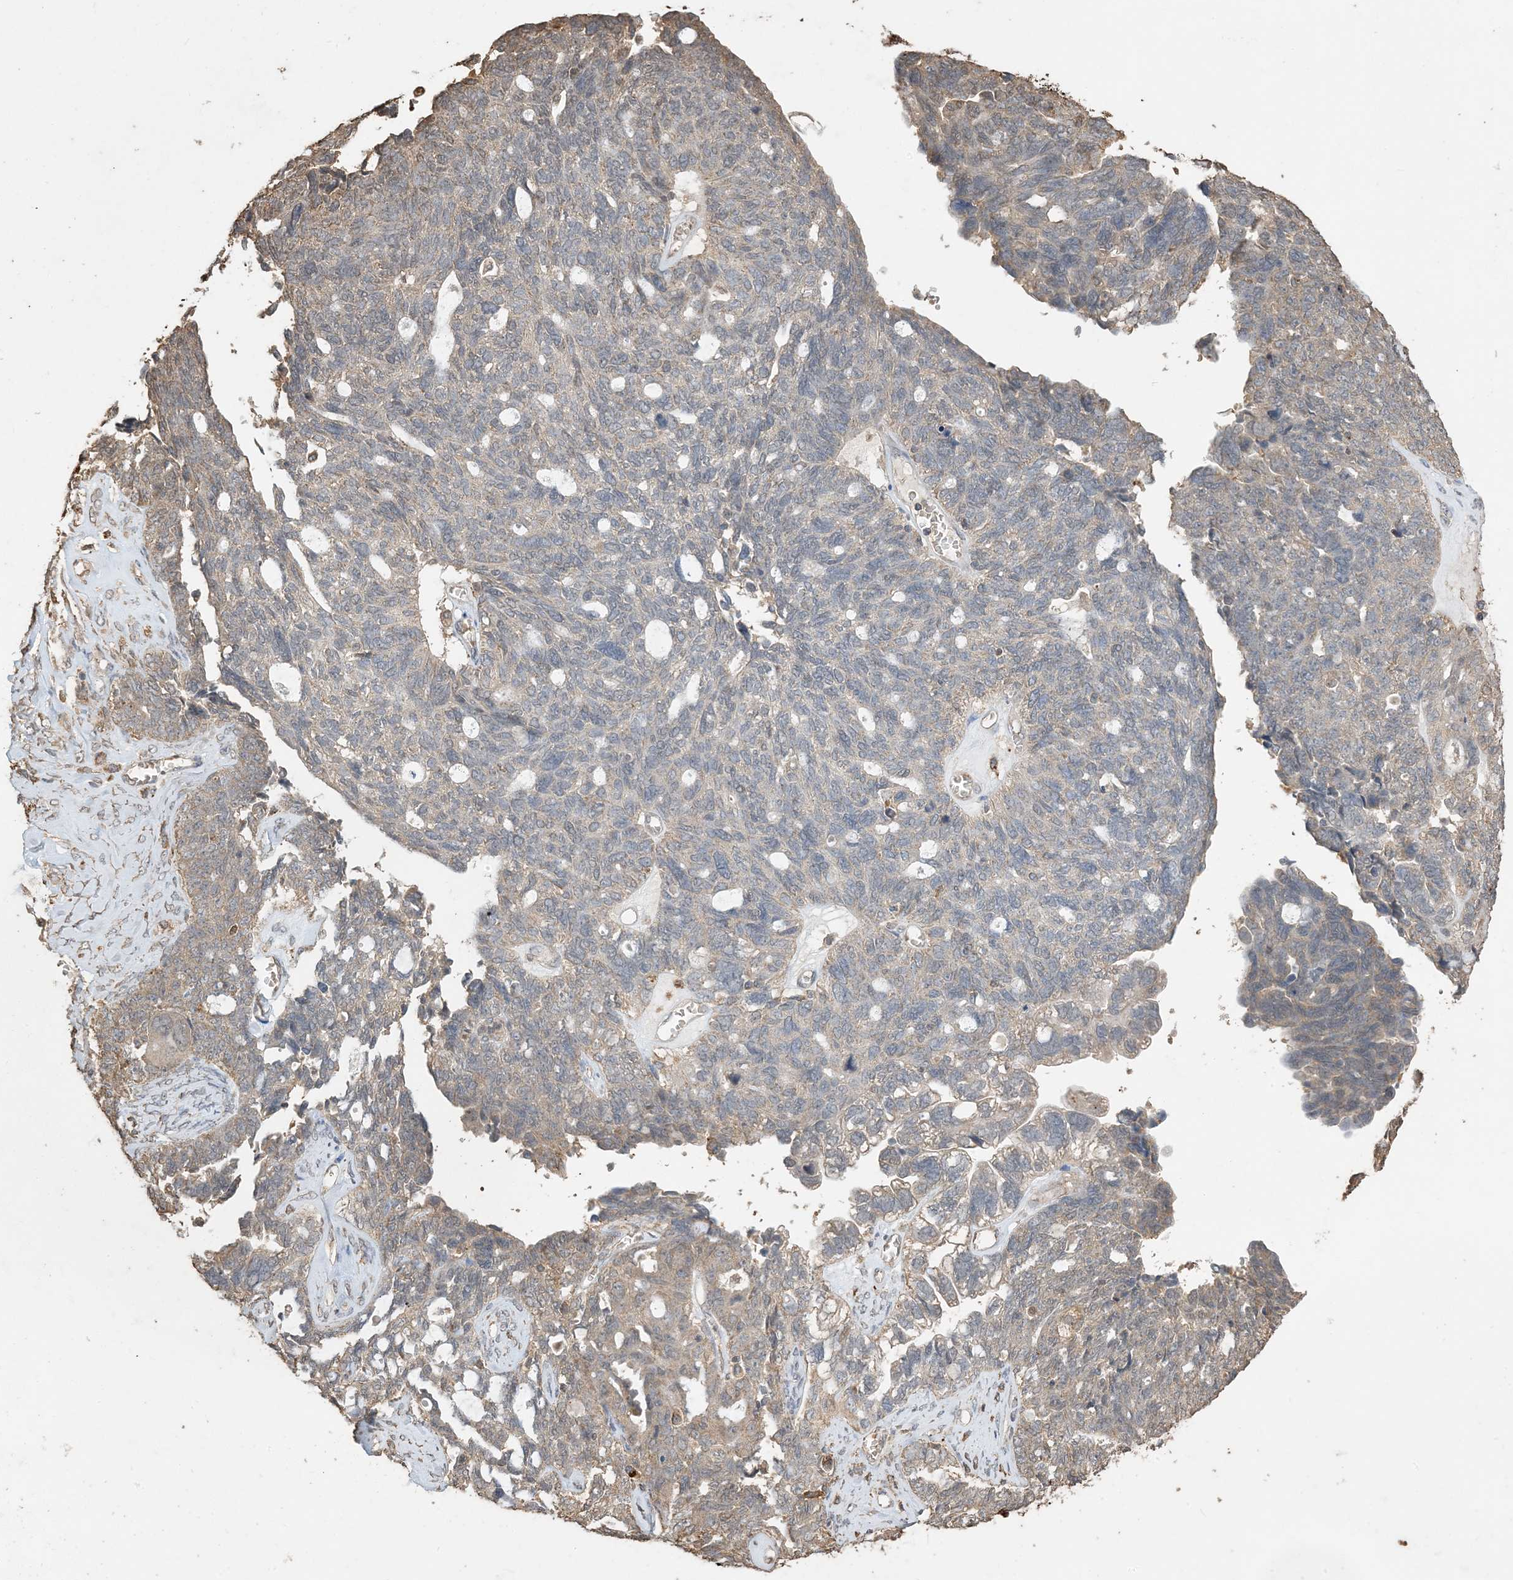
{"staining": {"intensity": "weak", "quantity": "<25%", "location": "cytoplasmic/membranous"}, "tissue": "ovarian cancer", "cell_type": "Tumor cells", "image_type": "cancer", "snomed": [{"axis": "morphology", "description": "Cystadenocarcinoma, serous, NOS"}, {"axis": "topography", "description": "Ovary"}], "caption": "There is no significant positivity in tumor cells of ovarian serous cystadenocarcinoma. (Brightfield microscopy of DAB (3,3'-diaminobenzidine) immunohistochemistry at high magnification).", "gene": "HPS4", "patient": {"sex": "female", "age": 79}}